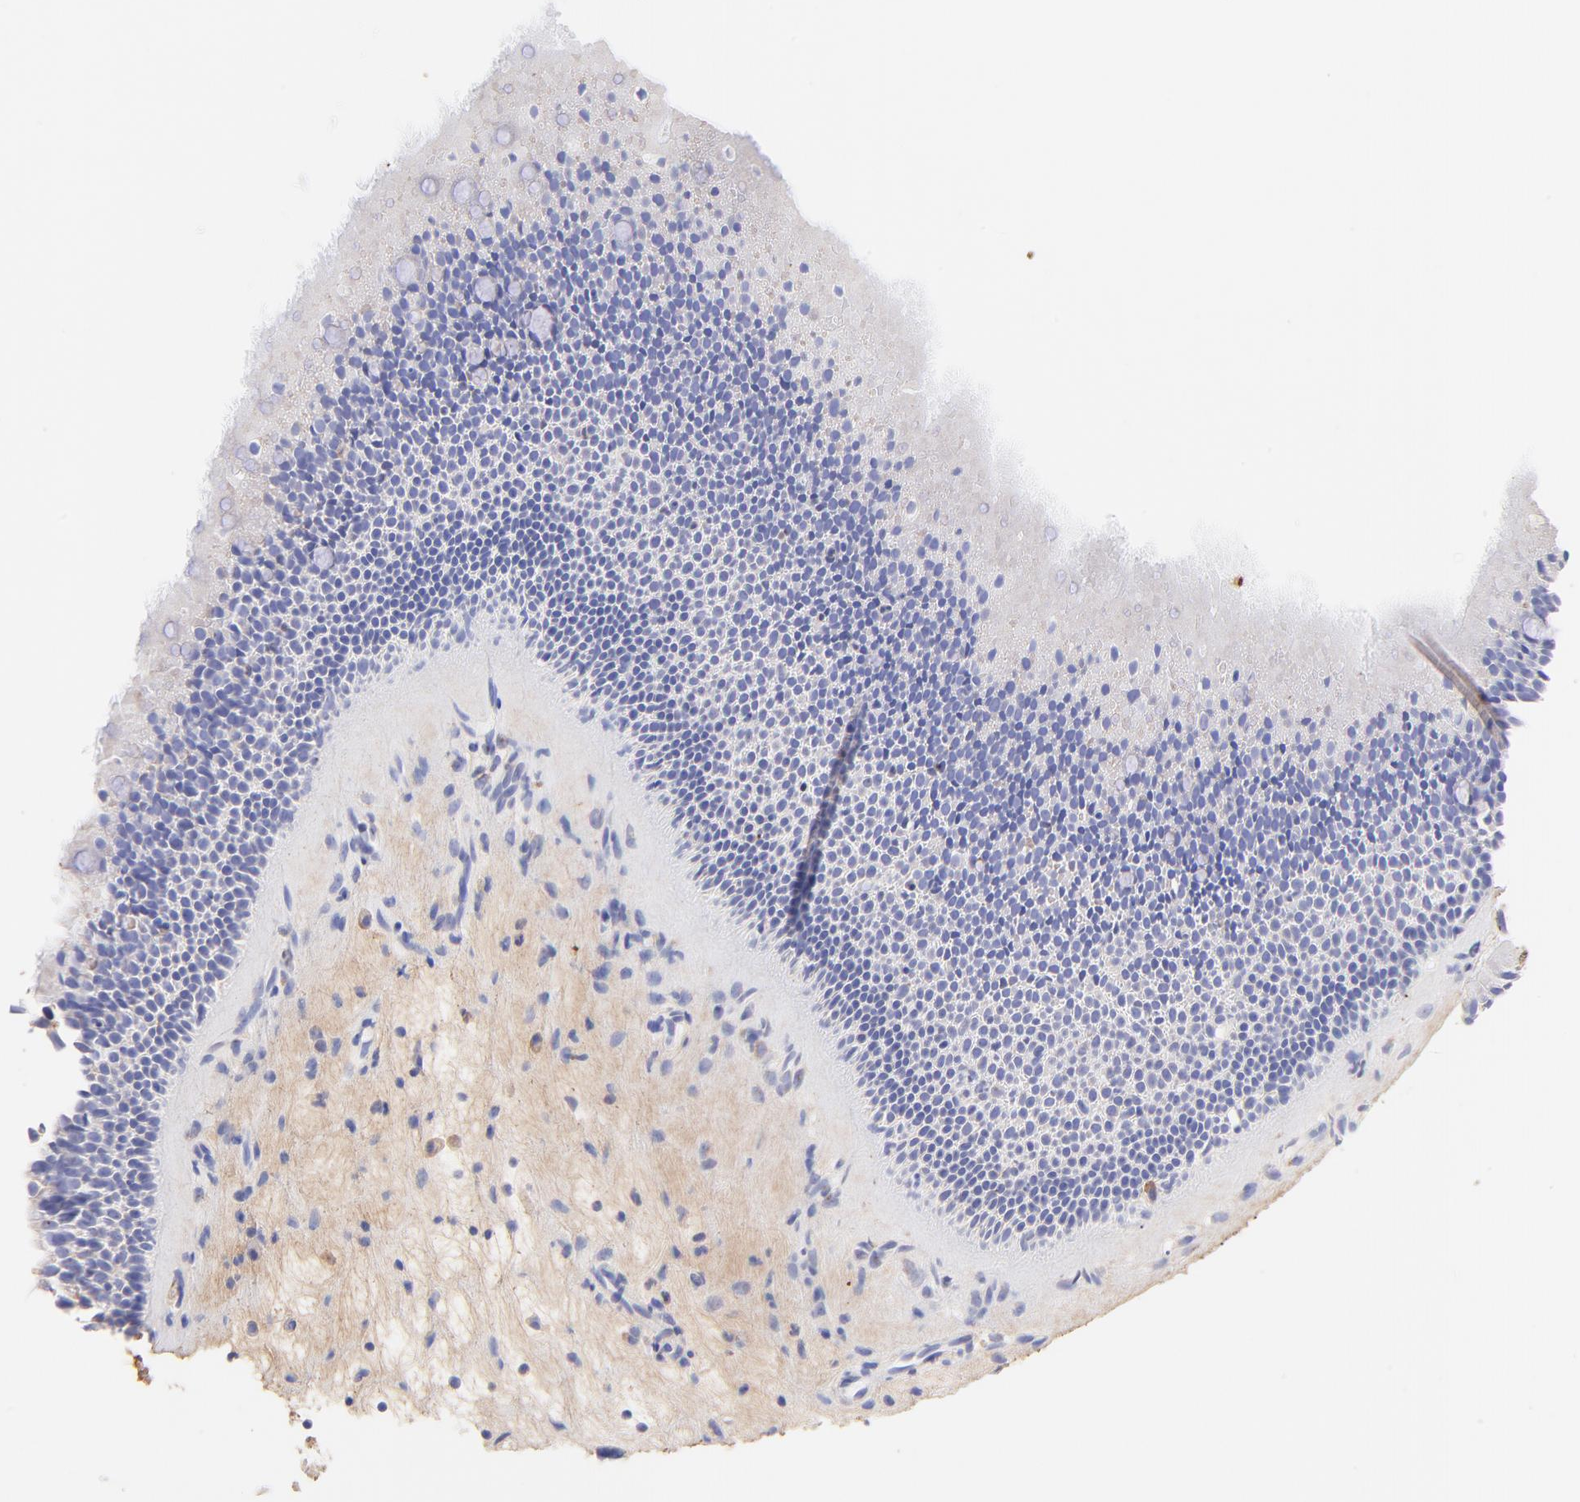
{"staining": {"intensity": "negative", "quantity": "none", "location": "none"}, "tissue": "nasopharynx", "cell_type": "Respiratory epithelial cells", "image_type": "normal", "snomed": [{"axis": "morphology", "description": "Normal tissue, NOS"}, {"axis": "topography", "description": "Nasopharynx"}], "caption": "Immunohistochemistry (IHC) image of normal nasopharynx stained for a protein (brown), which displays no staining in respiratory epithelial cells. Nuclei are stained in blue.", "gene": "BGN", "patient": {"sex": "female", "age": 78}}